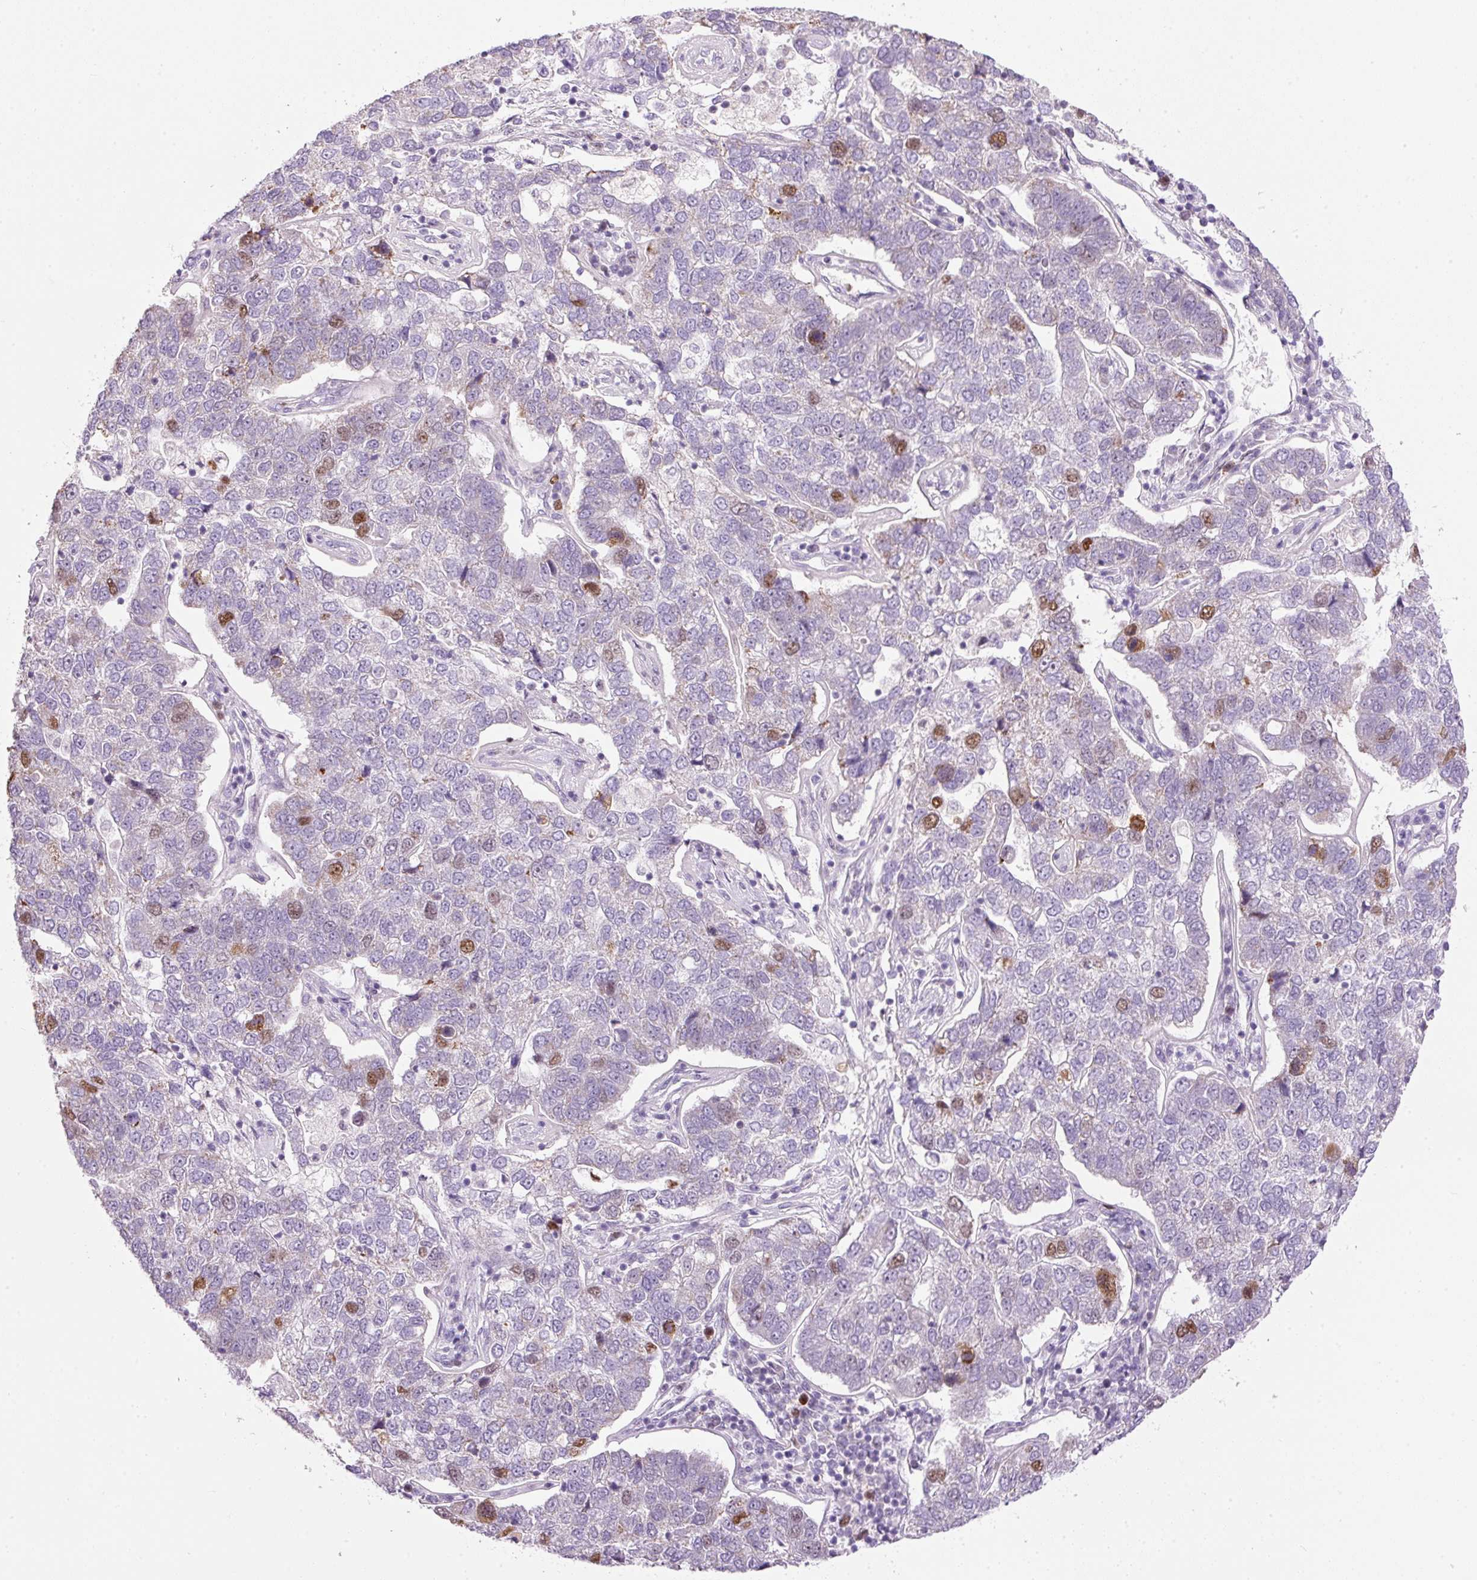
{"staining": {"intensity": "moderate", "quantity": "<25%", "location": "cytoplasmic/membranous,nuclear"}, "tissue": "pancreatic cancer", "cell_type": "Tumor cells", "image_type": "cancer", "snomed": [{"axis": "morphology", "description": "Adenocarcinoma, NOS"}, {"axis": "topography", "description": "Pancreas"}], "caption": "Protein analysis of pancreatic cancer (adenocarcinoma) tissue displays moderate cytoplasmic/membranous and nuclear staining in approximately <25% of tumor cells.", "gene": "KPNA2", "patient": {"sex": "female", "age": 61}}